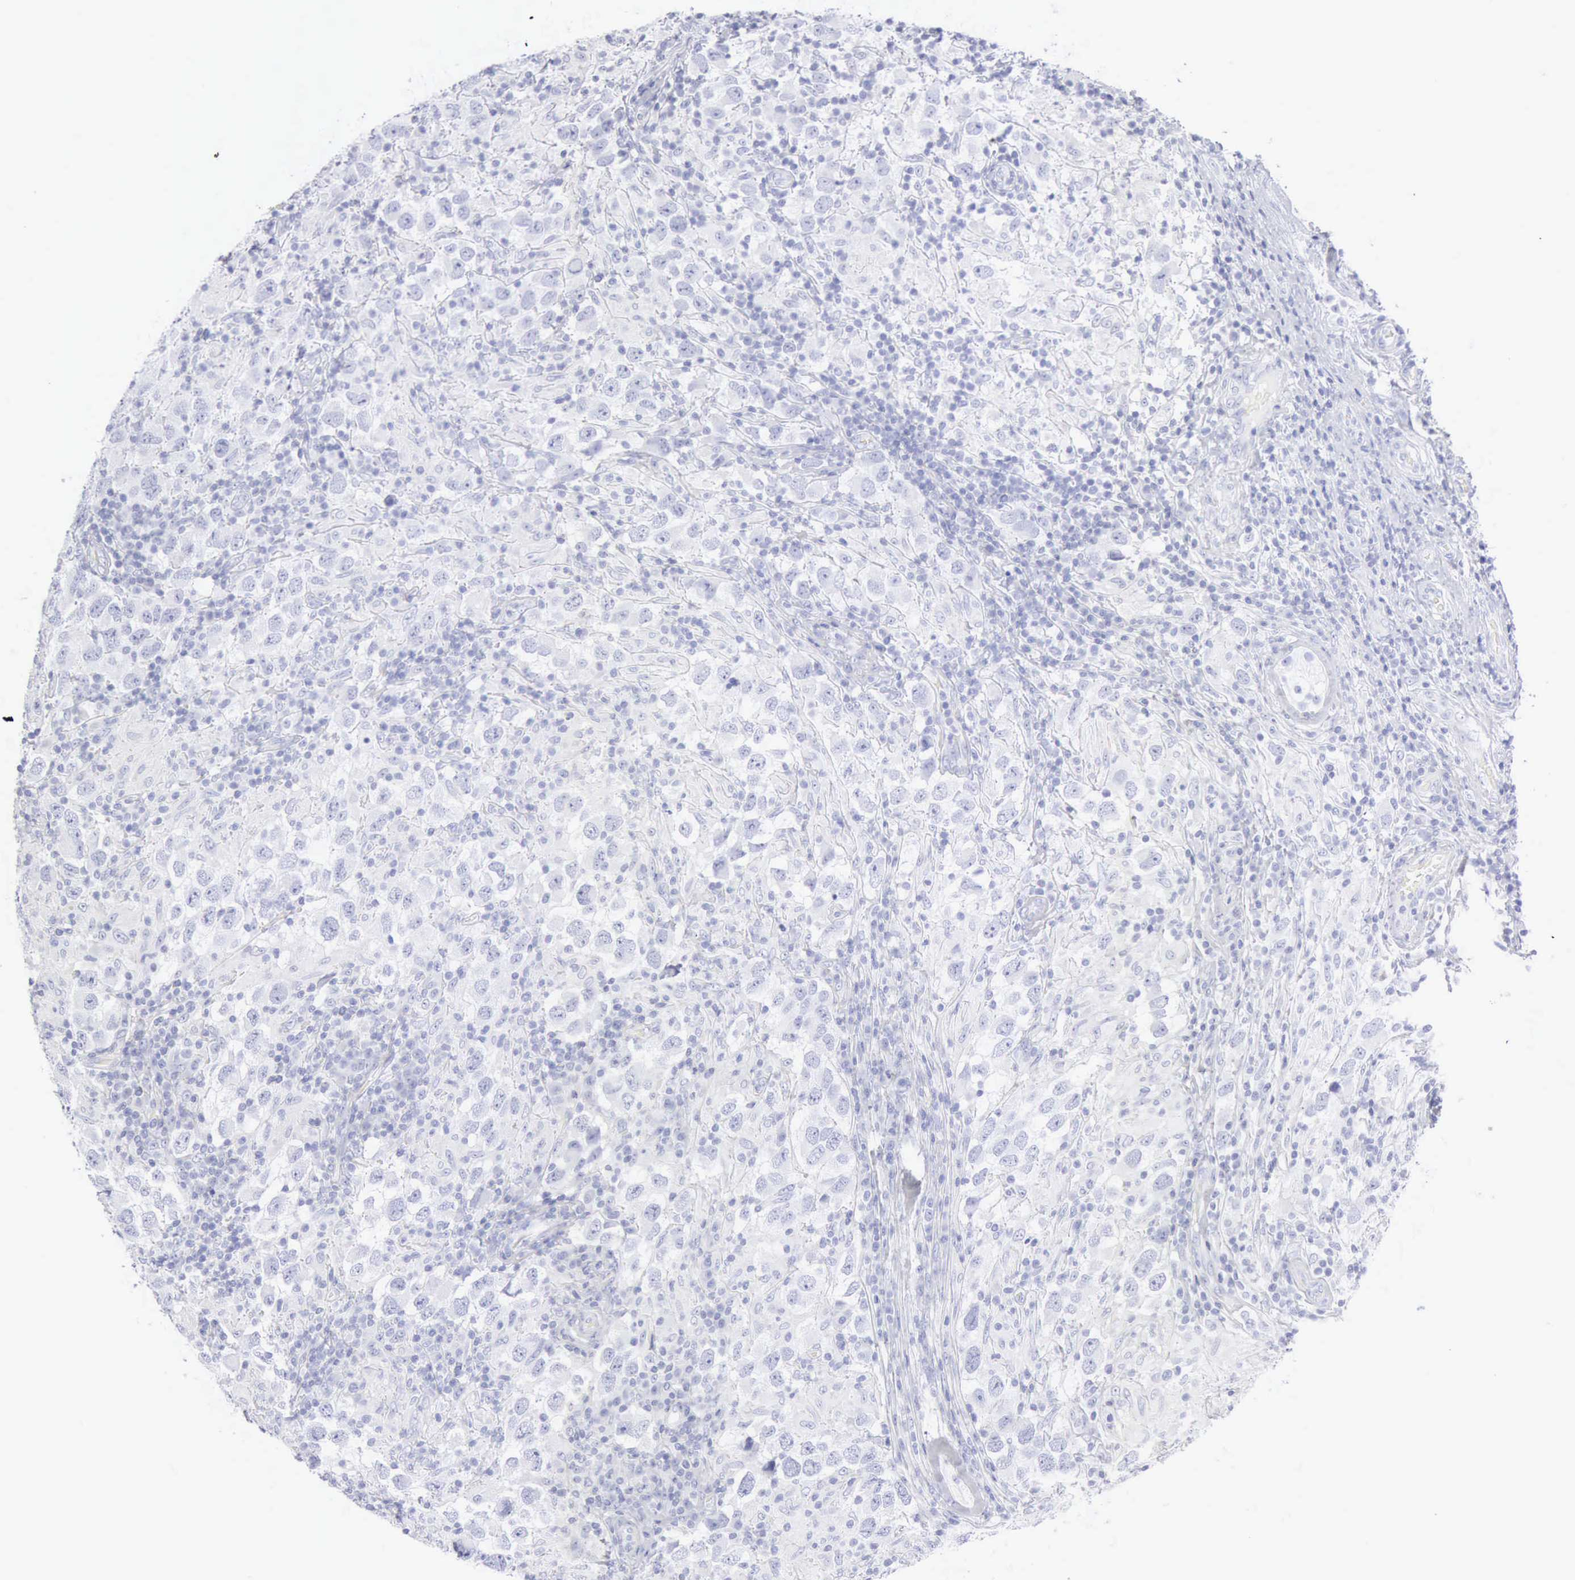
{"staining": {"intensity": "negative", "quantity": "none", "location": "none"}, "tissue": "testis cancer", "cell_type": "Tumor cells", "image_type": "cancer", "snomed": [{"axis": "morphology", "description": "Carcinoma, Embryonal, NOS"}, {"axis": "topography", "description": "Testis"}], "caption": "This is a image of IHC staining of testis cancer, which shows no staining in tumor cells. The staining is performed using DAB (3,3'-diaminobenzidine) brown chromogen with nuclei counter-stained in using hematoxylin.", "gene": "KRT10", "patient": {"sex": "male", "age": 21}}